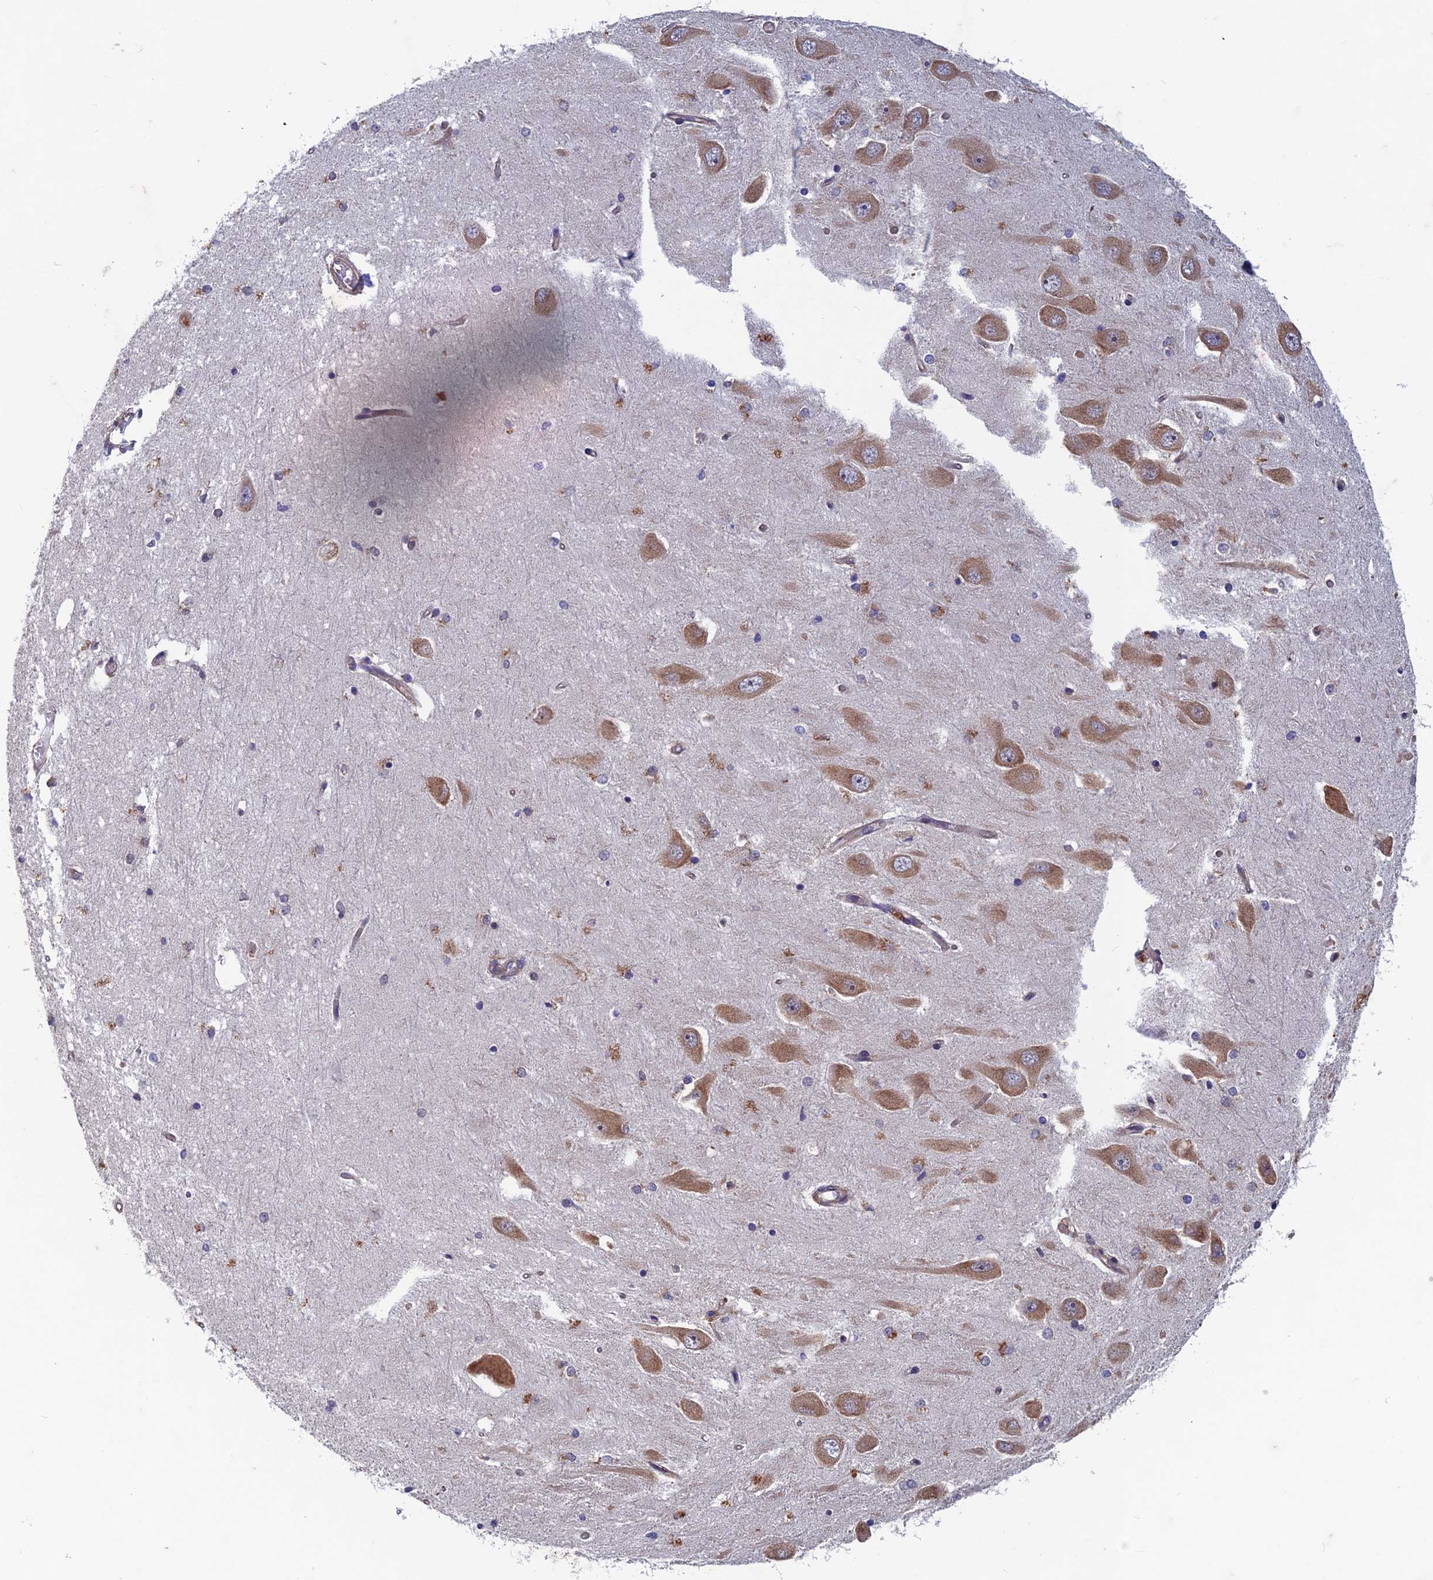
{"staining": {"intensity": "moderate", "quantity": "<25%", "location": "cytoplasmic/membranous"}, "tissue": "hippocampus", "cell_type": "Glial cells", "image_type": "normal", "snomed": [{"axis": "morphology", "description": "Normal tissue, NOS"}, {"axis": "topography", "description": "Hippocampus"}], "caption": "Immunohistochemistry photomicrograph of benign hippocampus: human hippocampus stained using immunohistochemistry (IHC) exhibits low levels of moderate protein expression localized specifically in the cytoplasmic/membranous of glial cells, appearing as a cytoplasmic/membranous brown color.", "gene": "NCAPG", "patient": {"sex": "male", "age": 45}}